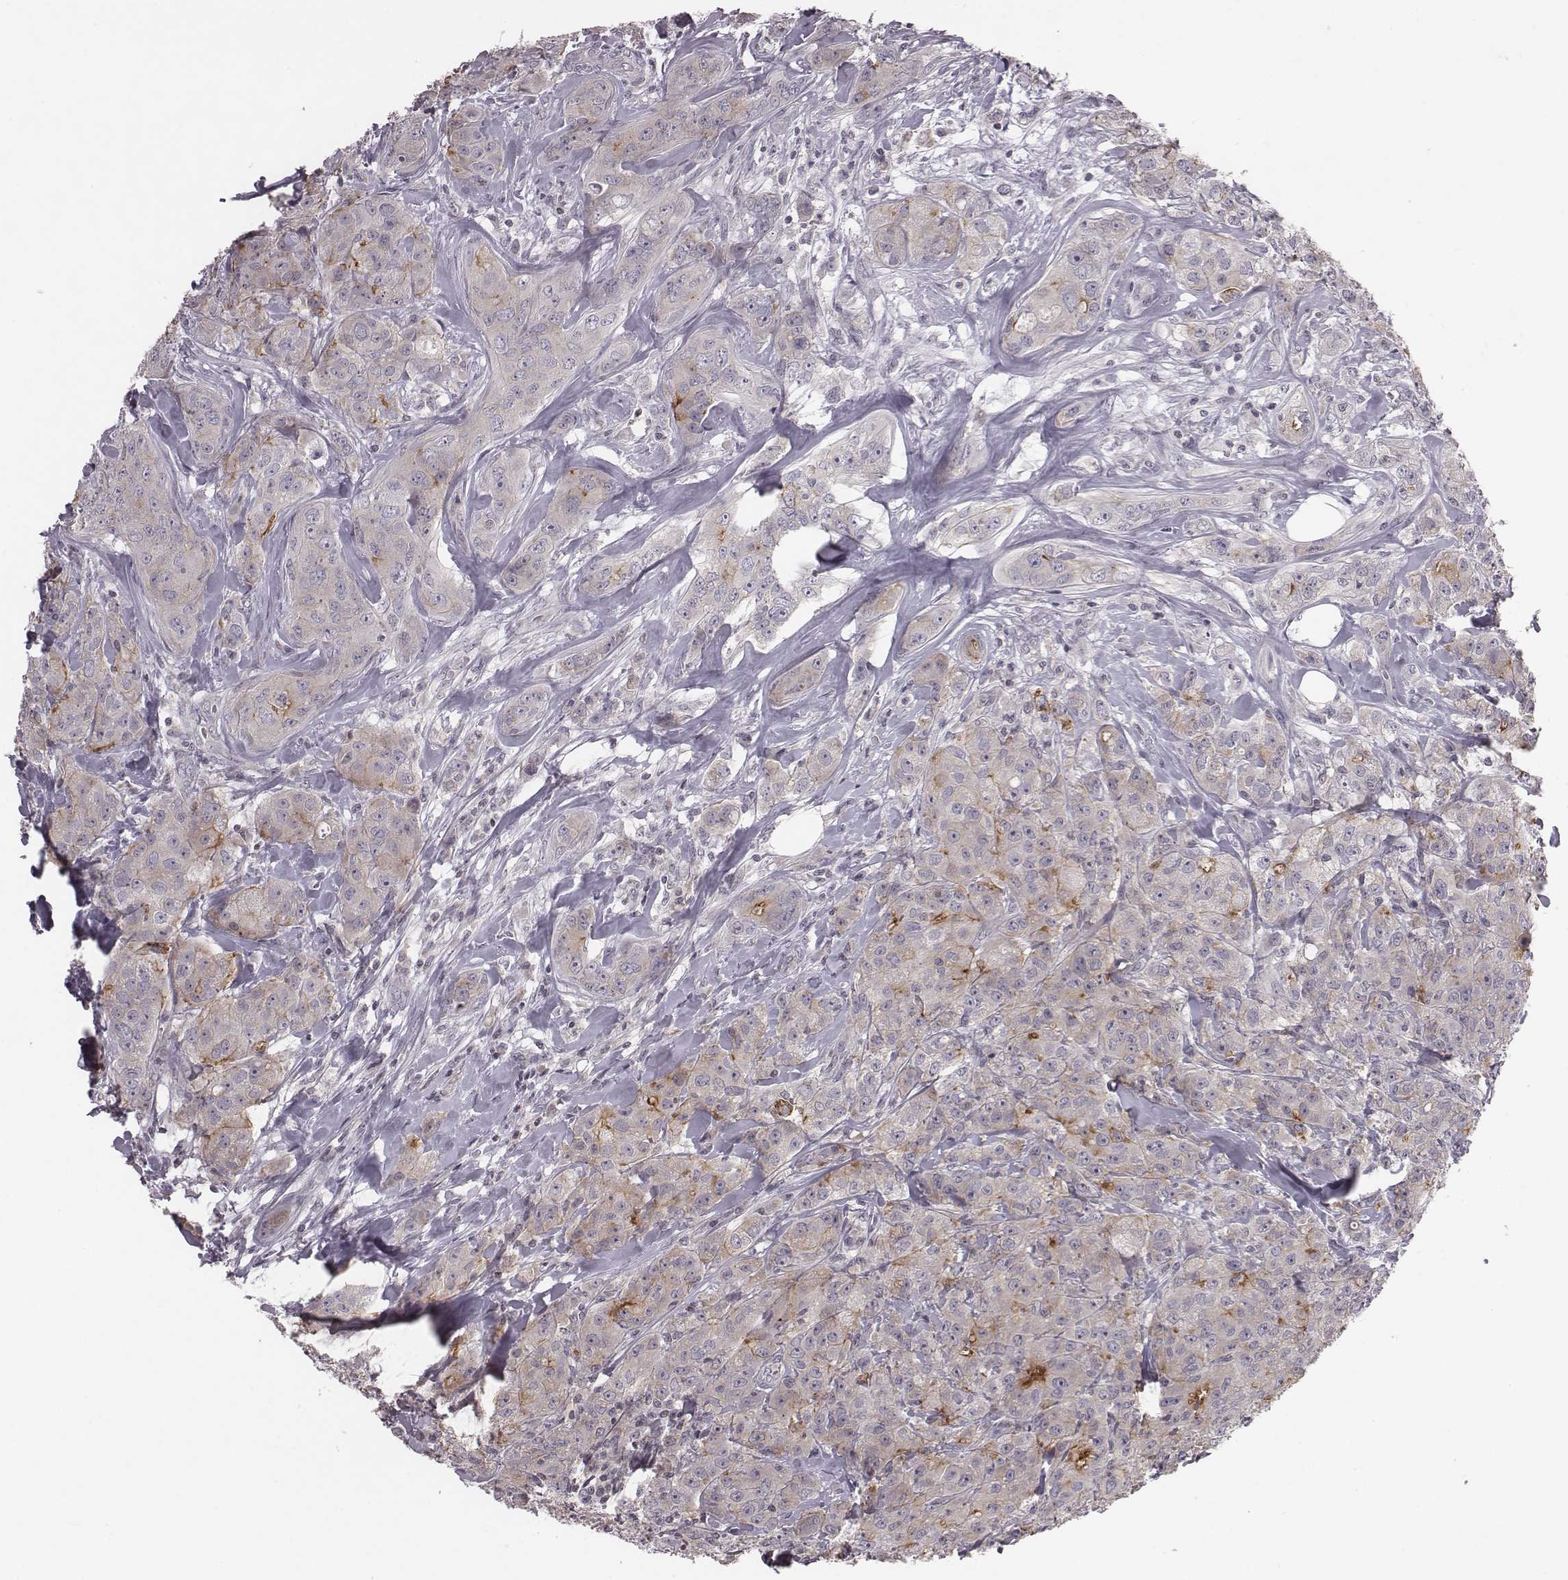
{"staining": {"intensity": "strong", "quantity": "<25%", "location": "cytoplasmic/membranous"}, "tissue": "breast cancer", "cell_type": "Tumor cells", "image_type": "cancer", "snomed": [{"axis": "morphology", "description": "Duct carcinoma"}, {"axis": "topography", "description": "Breast"}], "caption": "Immunohistochemical staining of human infiltrating ductal carcinoma (breast) exhibits medium levels of strong cytoplasmic/membranous positivity in approximately <25% of tumor cells.", "gene": "BICDL1", "patient": {"sex": "female", "age": 43}}